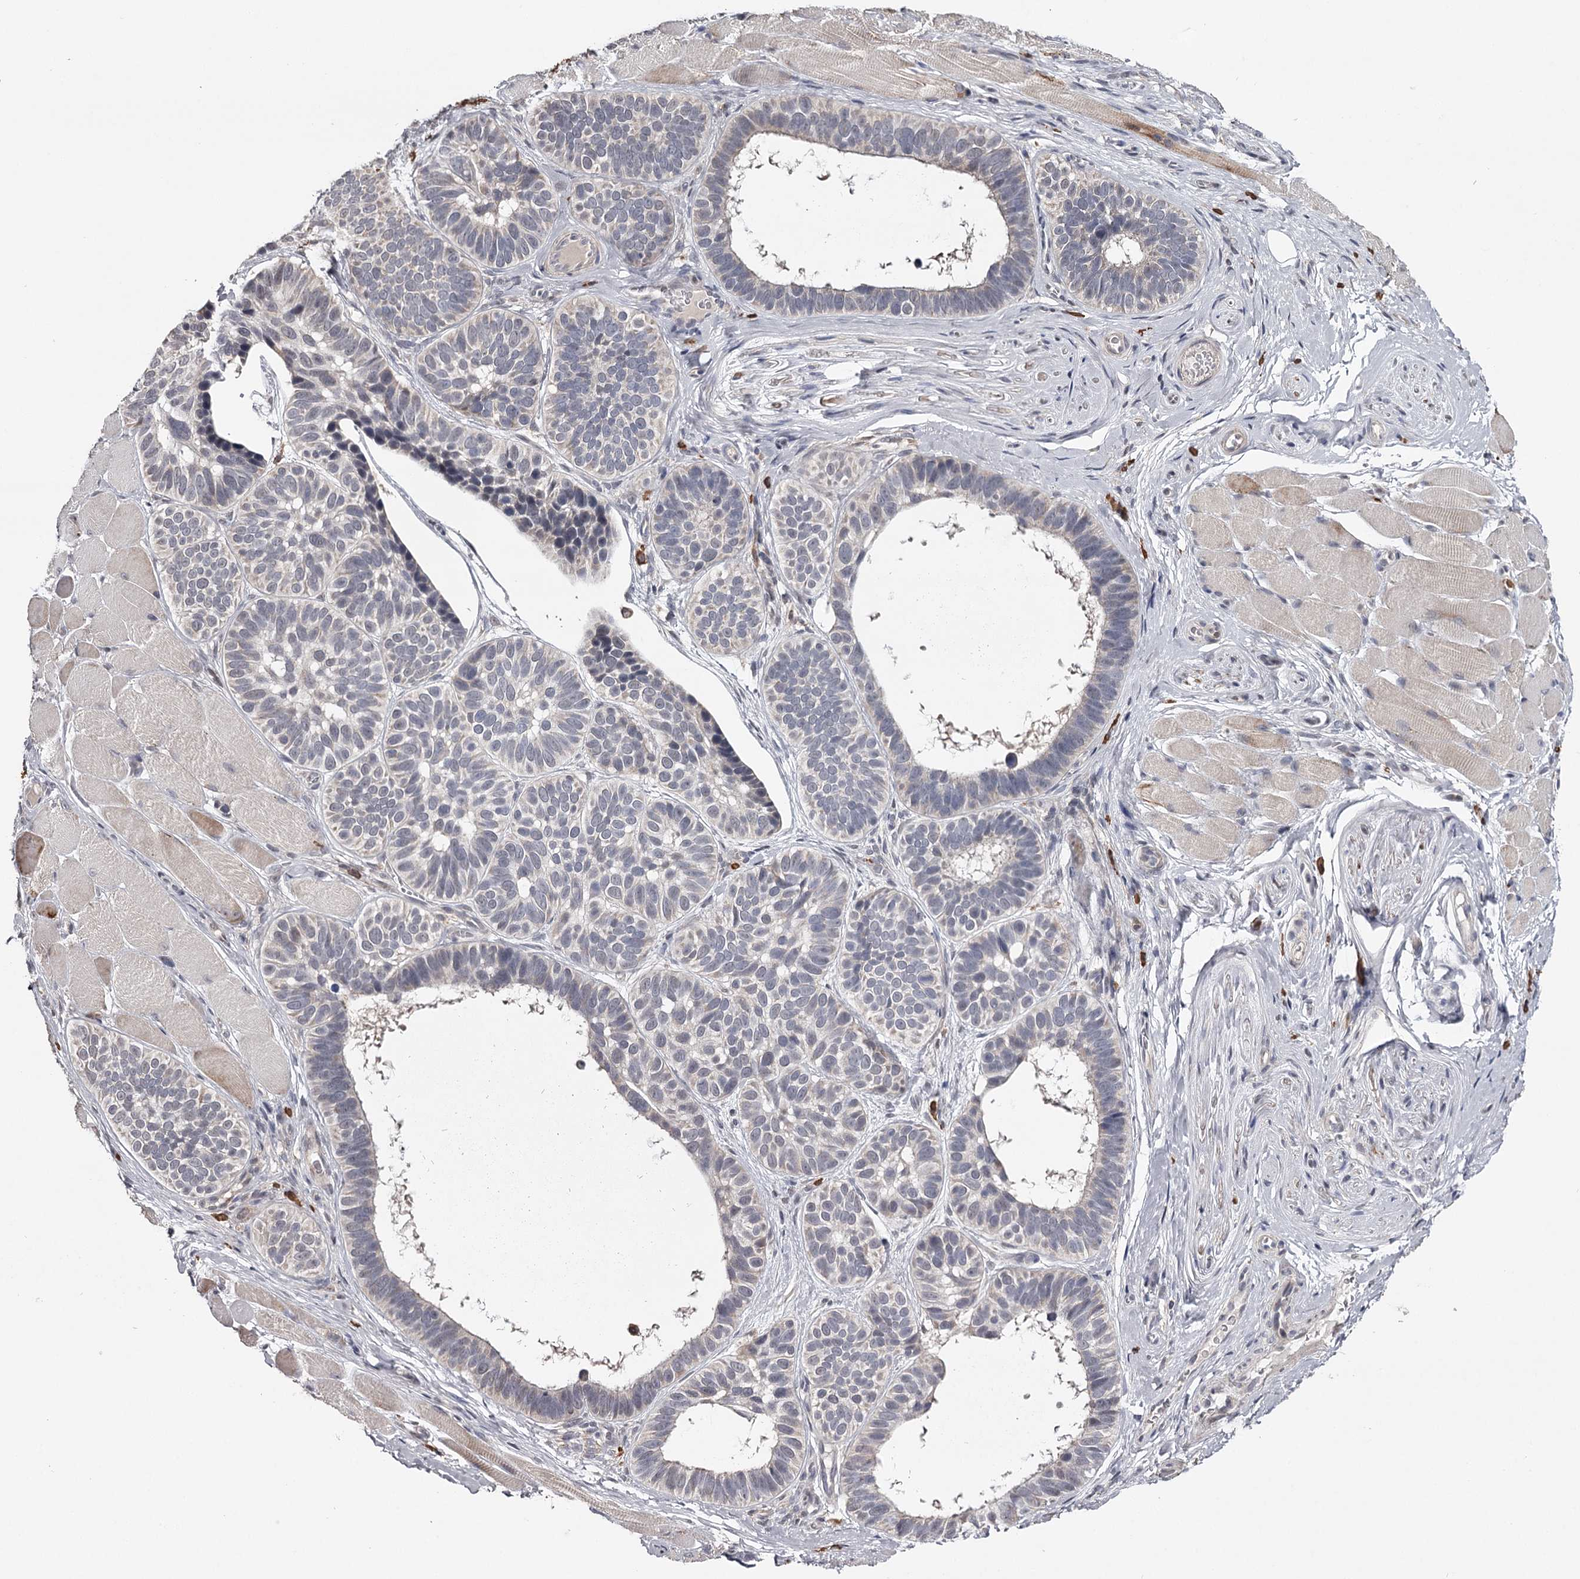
{"staining": {"intensity": "negative", "quantity": "none", "location": "none"}, "tissue": "skin cancer", "cell_type": "Tumor cells", "image_type": "cancer", "snomed": [{"axis": "morphology", "description": "Basal cell carcinoma"}, {"axis": "topography", "description": "Skin"}], "caption": "DAB immunohistochemical staining of human skin cancer (basal cell carcinoma) displays no significant expression in tumor cells.", "gene": "GTSF1", "patient": {"sex": "male", "age": 62}}